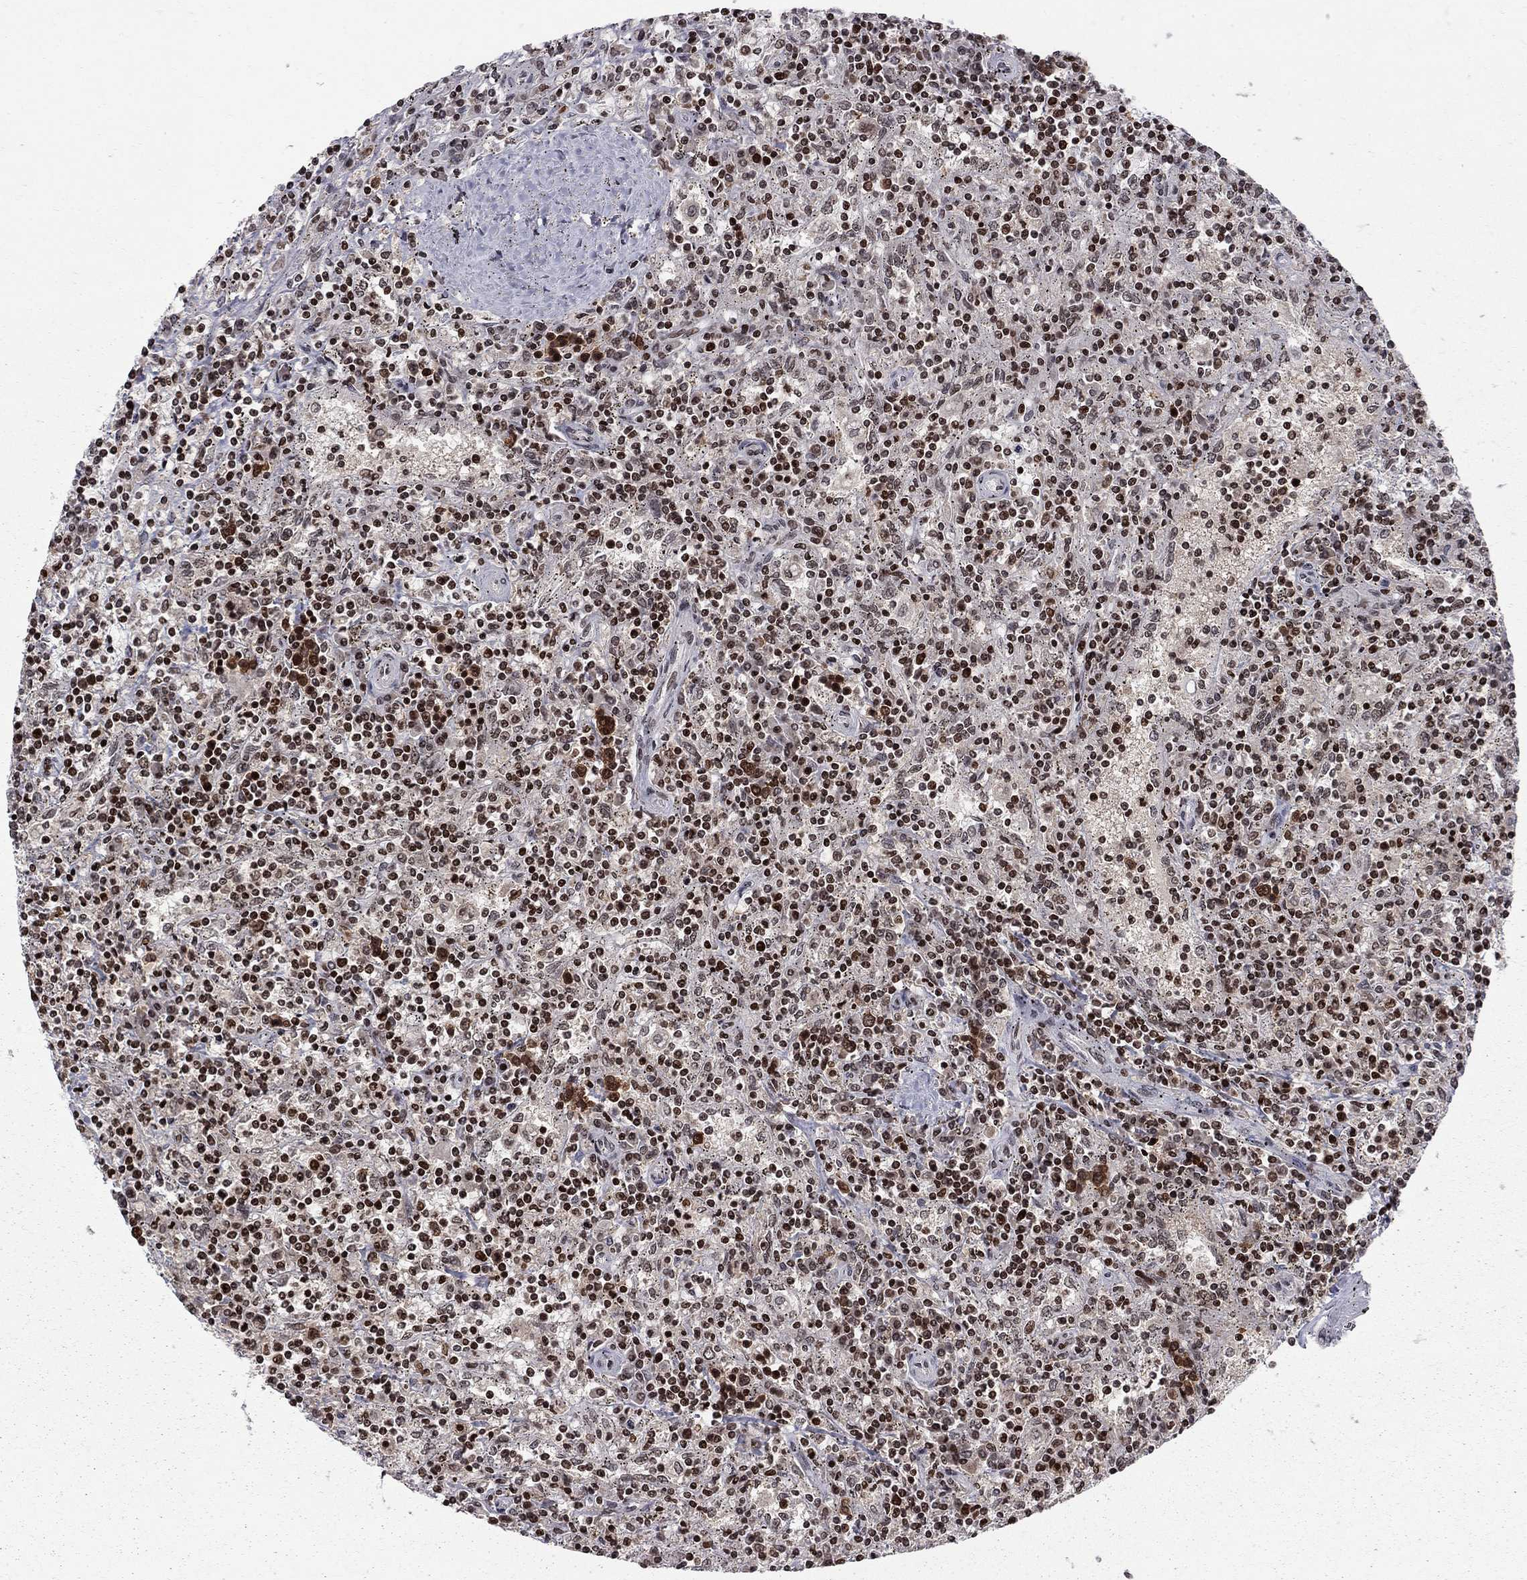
{"staining": {"intensity": "strong", "quantity": ">75%", "location": "nuclear"}, "tissue": "lymphoma", "cell_type": "Tumor cells", "image_type": "cancer", "snomed": [{"axis": "morphology", "description": "Malignant lymphoma, non-Hodgkin's type, Low grade"}, {"axis": "topography", "description": "Spleen"}], "caption": "Immunohistochemistry (IHC) of malignant lymphoma, non-Hodgkin's type (low-grade) demonstrates high levels of strong nuclear staining in about >75% of tumor cells.", "gene": "RNASEH2C", "patient": {"sex": "male", "age": 62}}